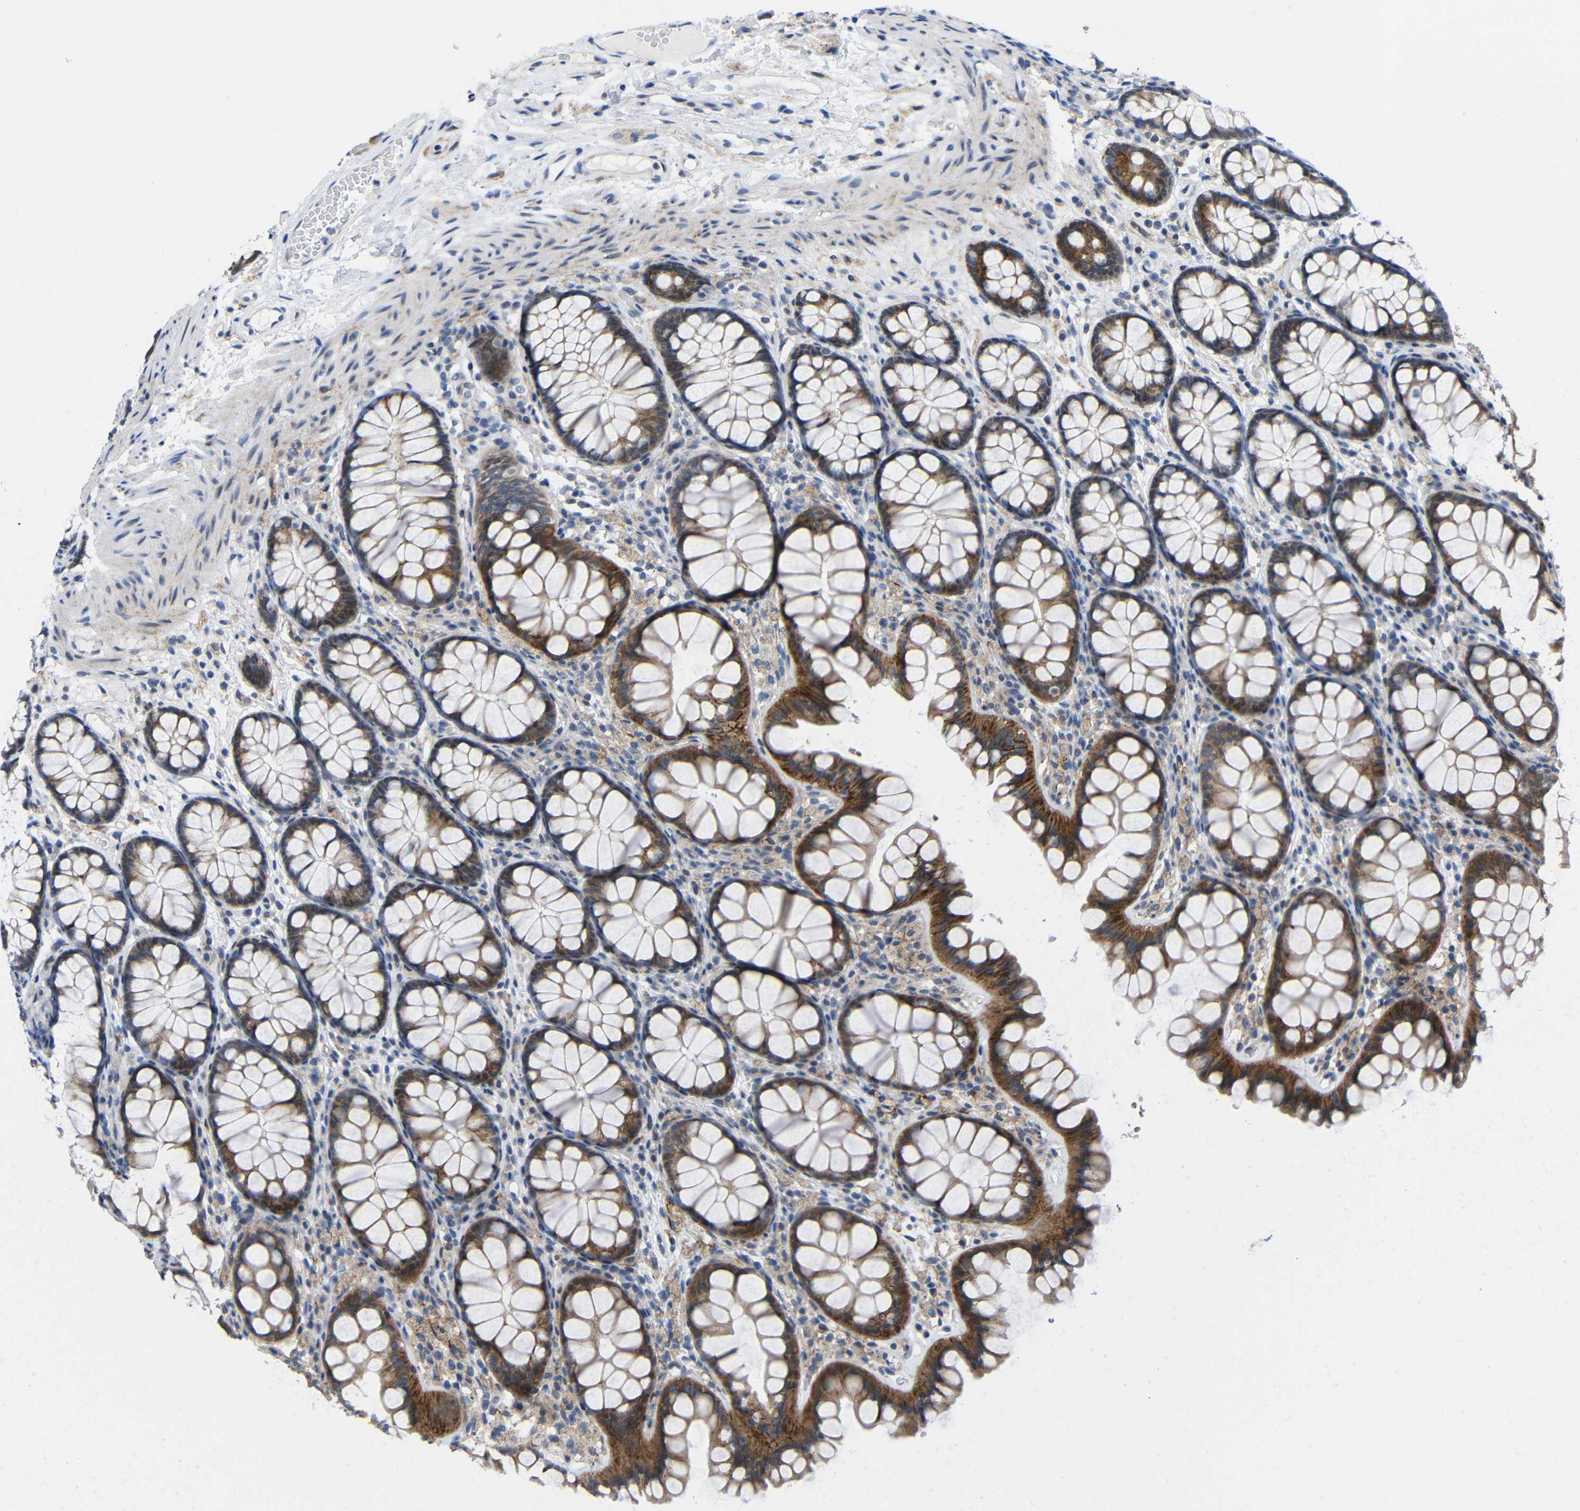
{"staining": {"intensity": "negative", "quantity": "none", "location": "none"}, "tissue": "colon", "cell_type": "Endothelial cells", "image_type": "normal", "snomed": [{"axis": "morphology", "description": "Normal tissue, NOS"}, {"axis": "topography", "description": "Colon"}], "caption": "A high-resolution photomicrograph shows immunohistochemistry staining of benign colon, which demonstrates no significant staining in endothelial cells.", "gene": "CMTM1", "patient": {"sex": "female", "age": 55}}